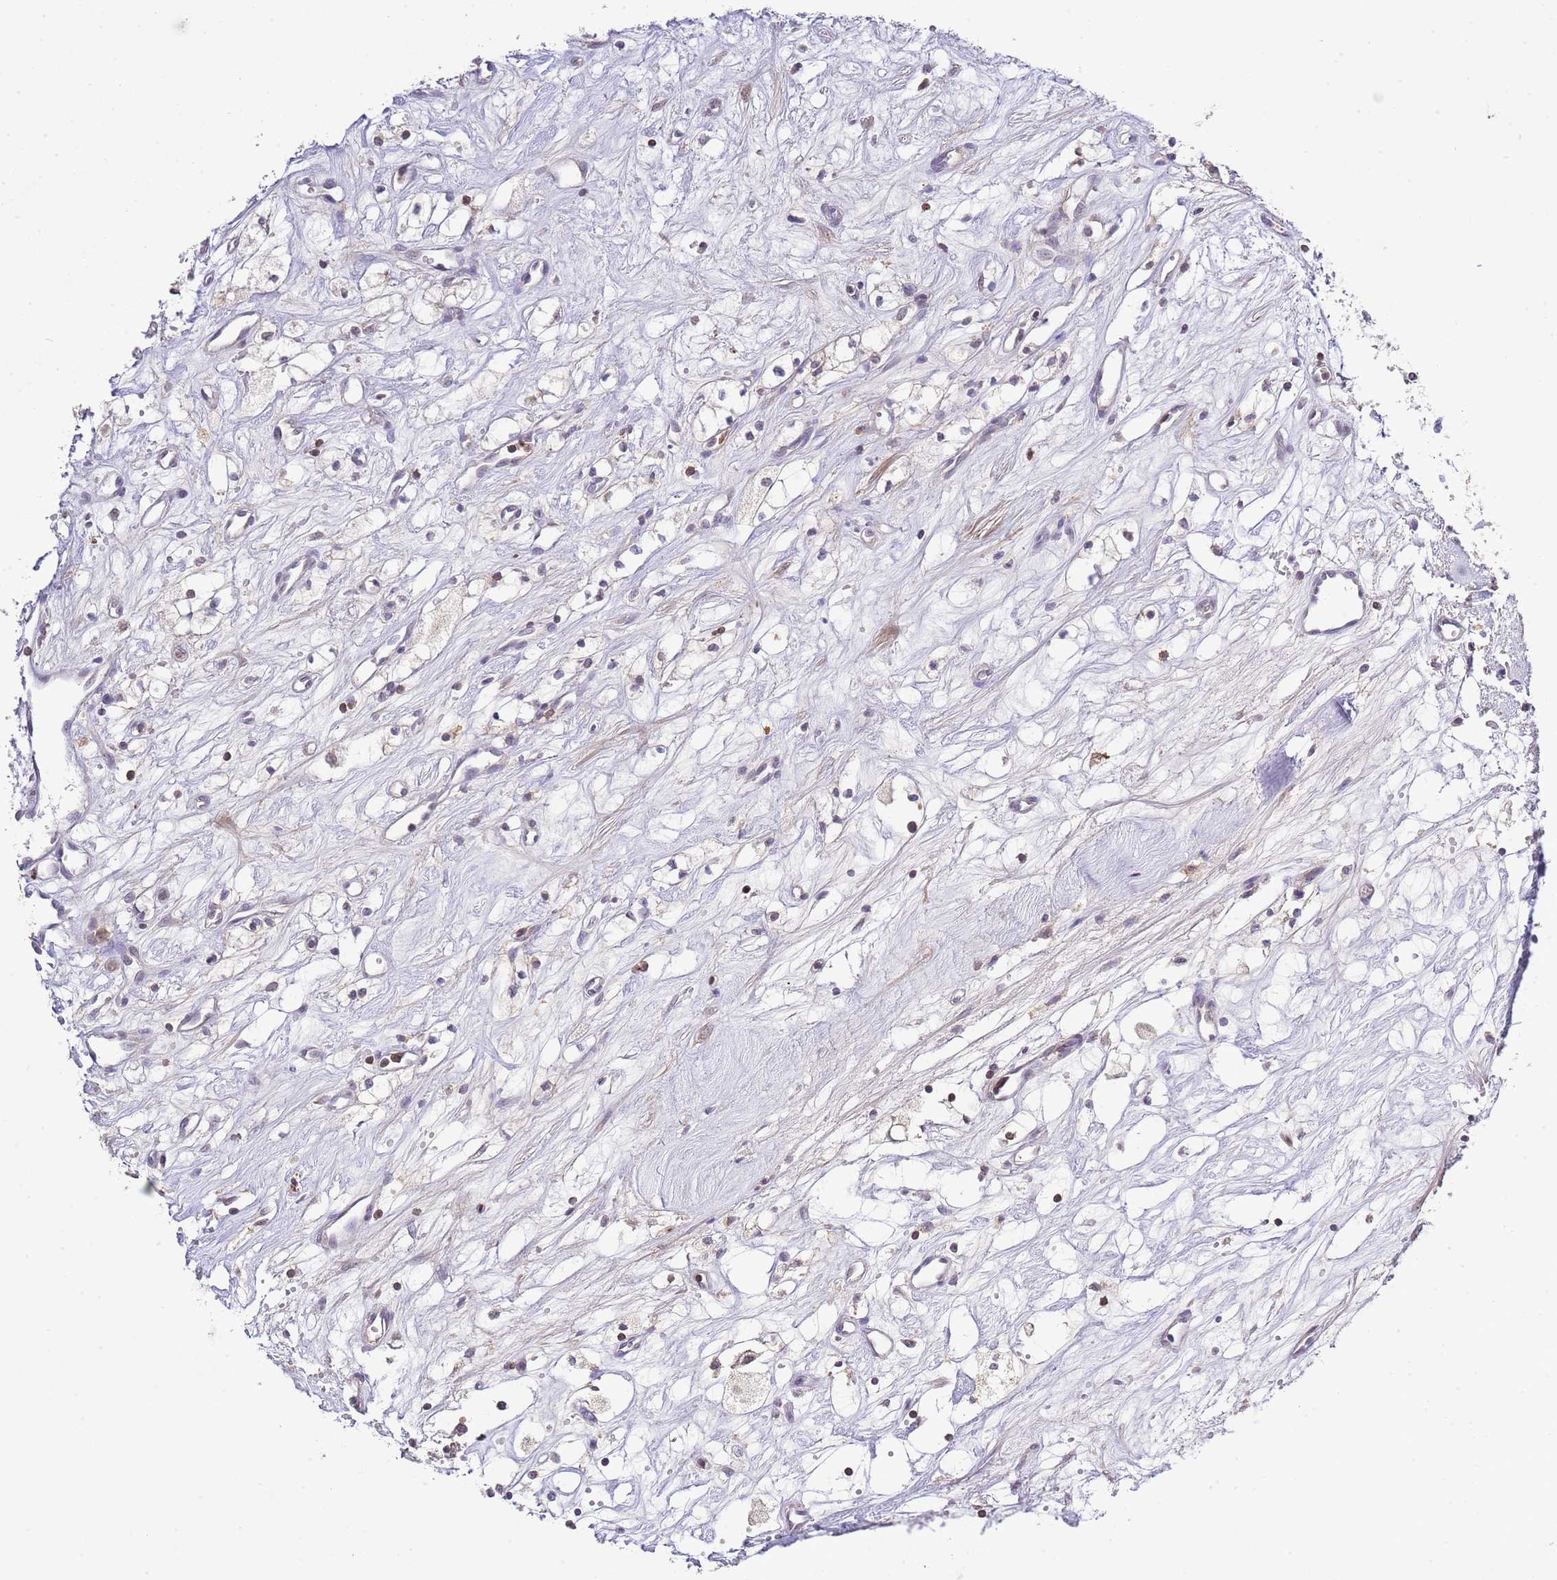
{"staining": {"intensity": "negative", "quantity": "none", "location": "none"}, "tissue": "renal cancer", "cell_type": "Tumor cells", "image_type": "cancer", "snomed": [{"axis": "morphology", "description": "Adenocarcinoma, NOS"}, {"axis": "topography", "description": "Kidney"}], "caption": "Protein analysis of renal adenocarcinoma exhibits no significant positivity in tumor cells. Nuclei are stained in blue.", "gene": "EFHD1", "patient": {"sex": "male", "age": 59}}